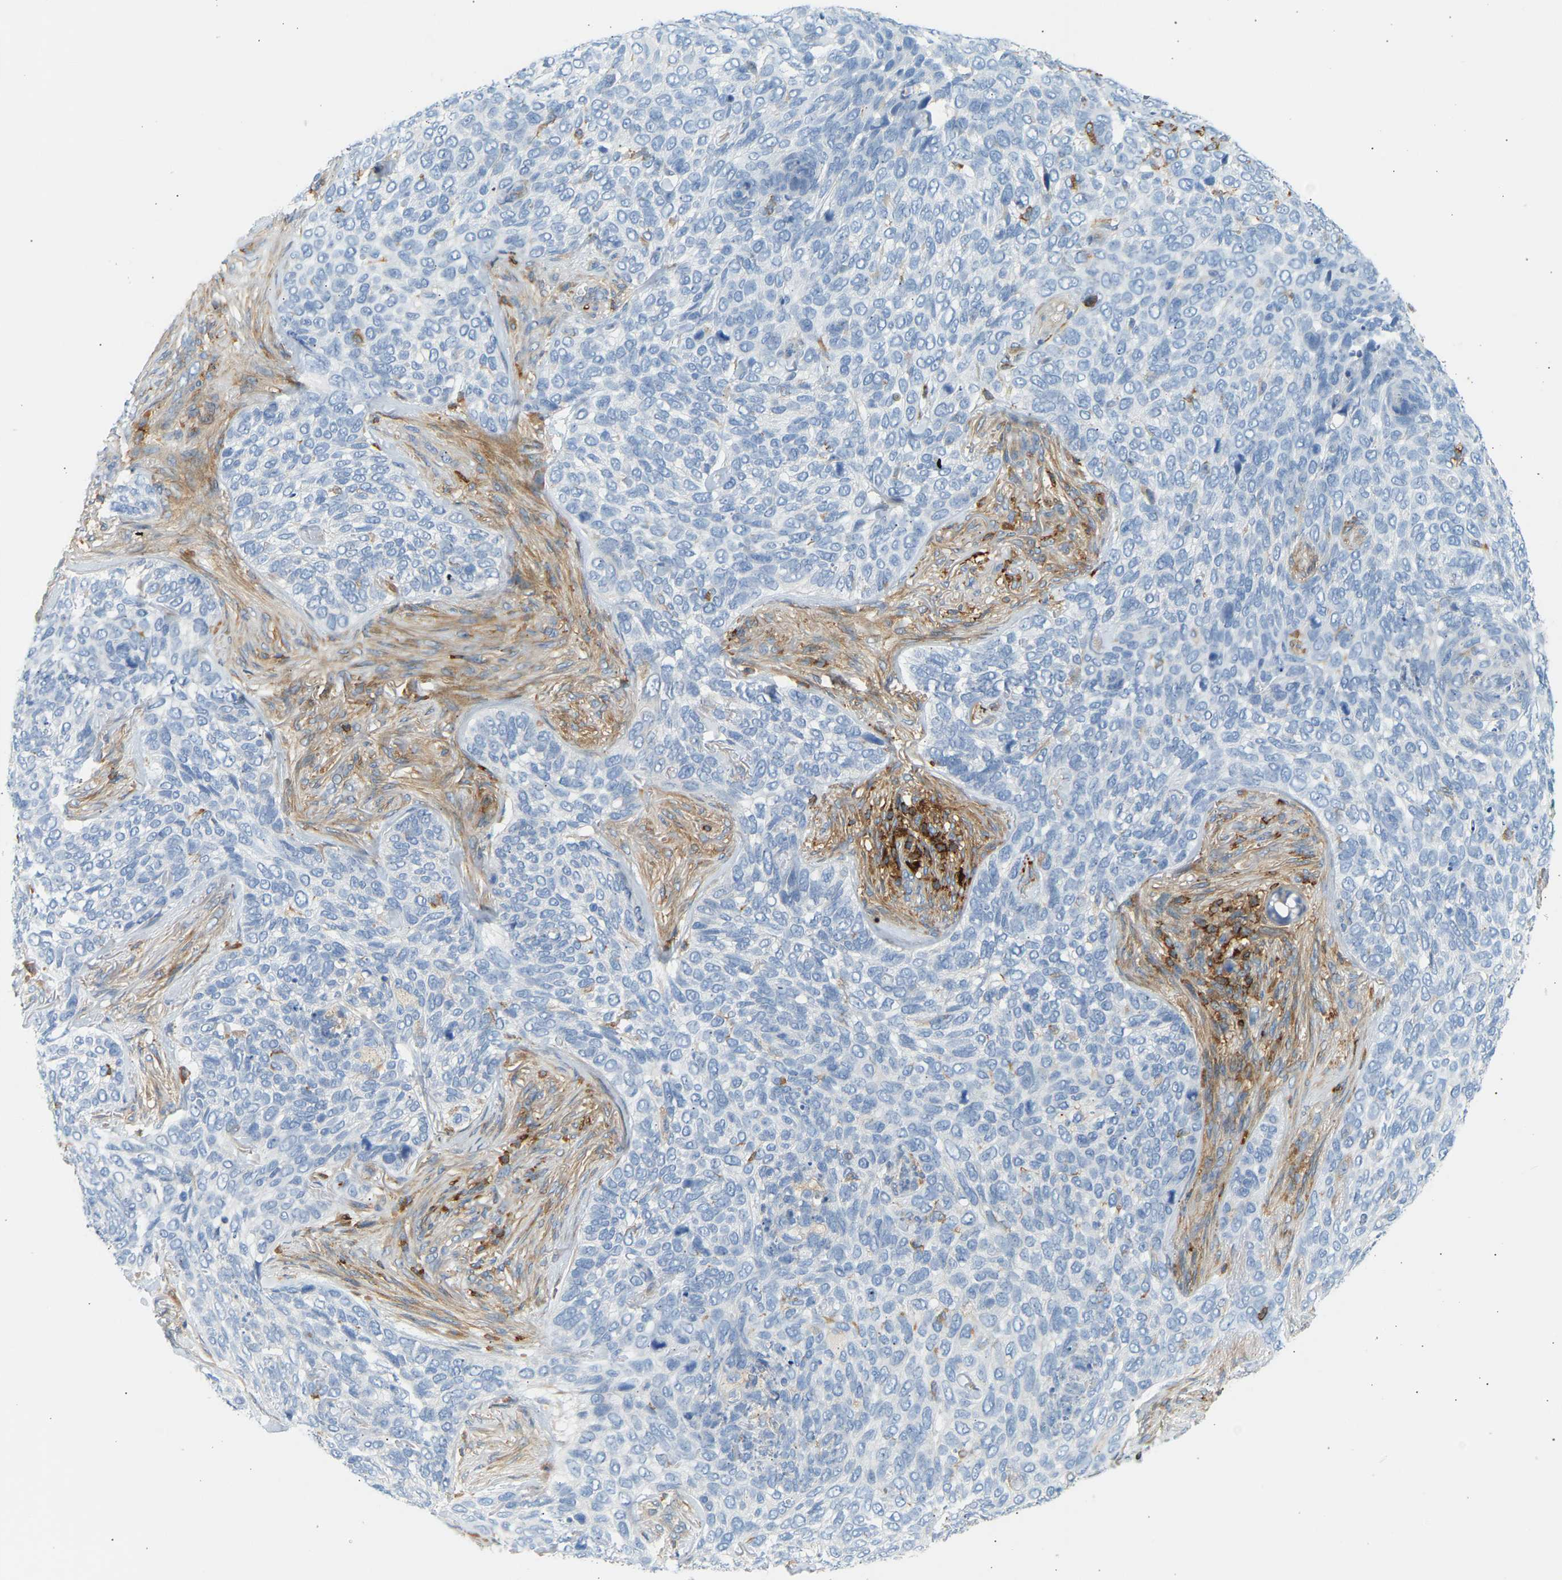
{"staining": {"intensity": "negative", "quantity": "none", "location": "none"}, "tissue": "skin cancer", "cell_type": "Tumor cells", "image_type": "cancer", "snomed": [{"axis": "morphology", "description": "Basal cell carcinoma"}, {"axis": "topography", "description": "Skin"}], "caption": "Skin basal cell carcinoma was stained to show a protein in brown. There is no significant positivity in tumor cells.", "gene": "FNBP1", "patient": {"sex": "female", "age": 64}}